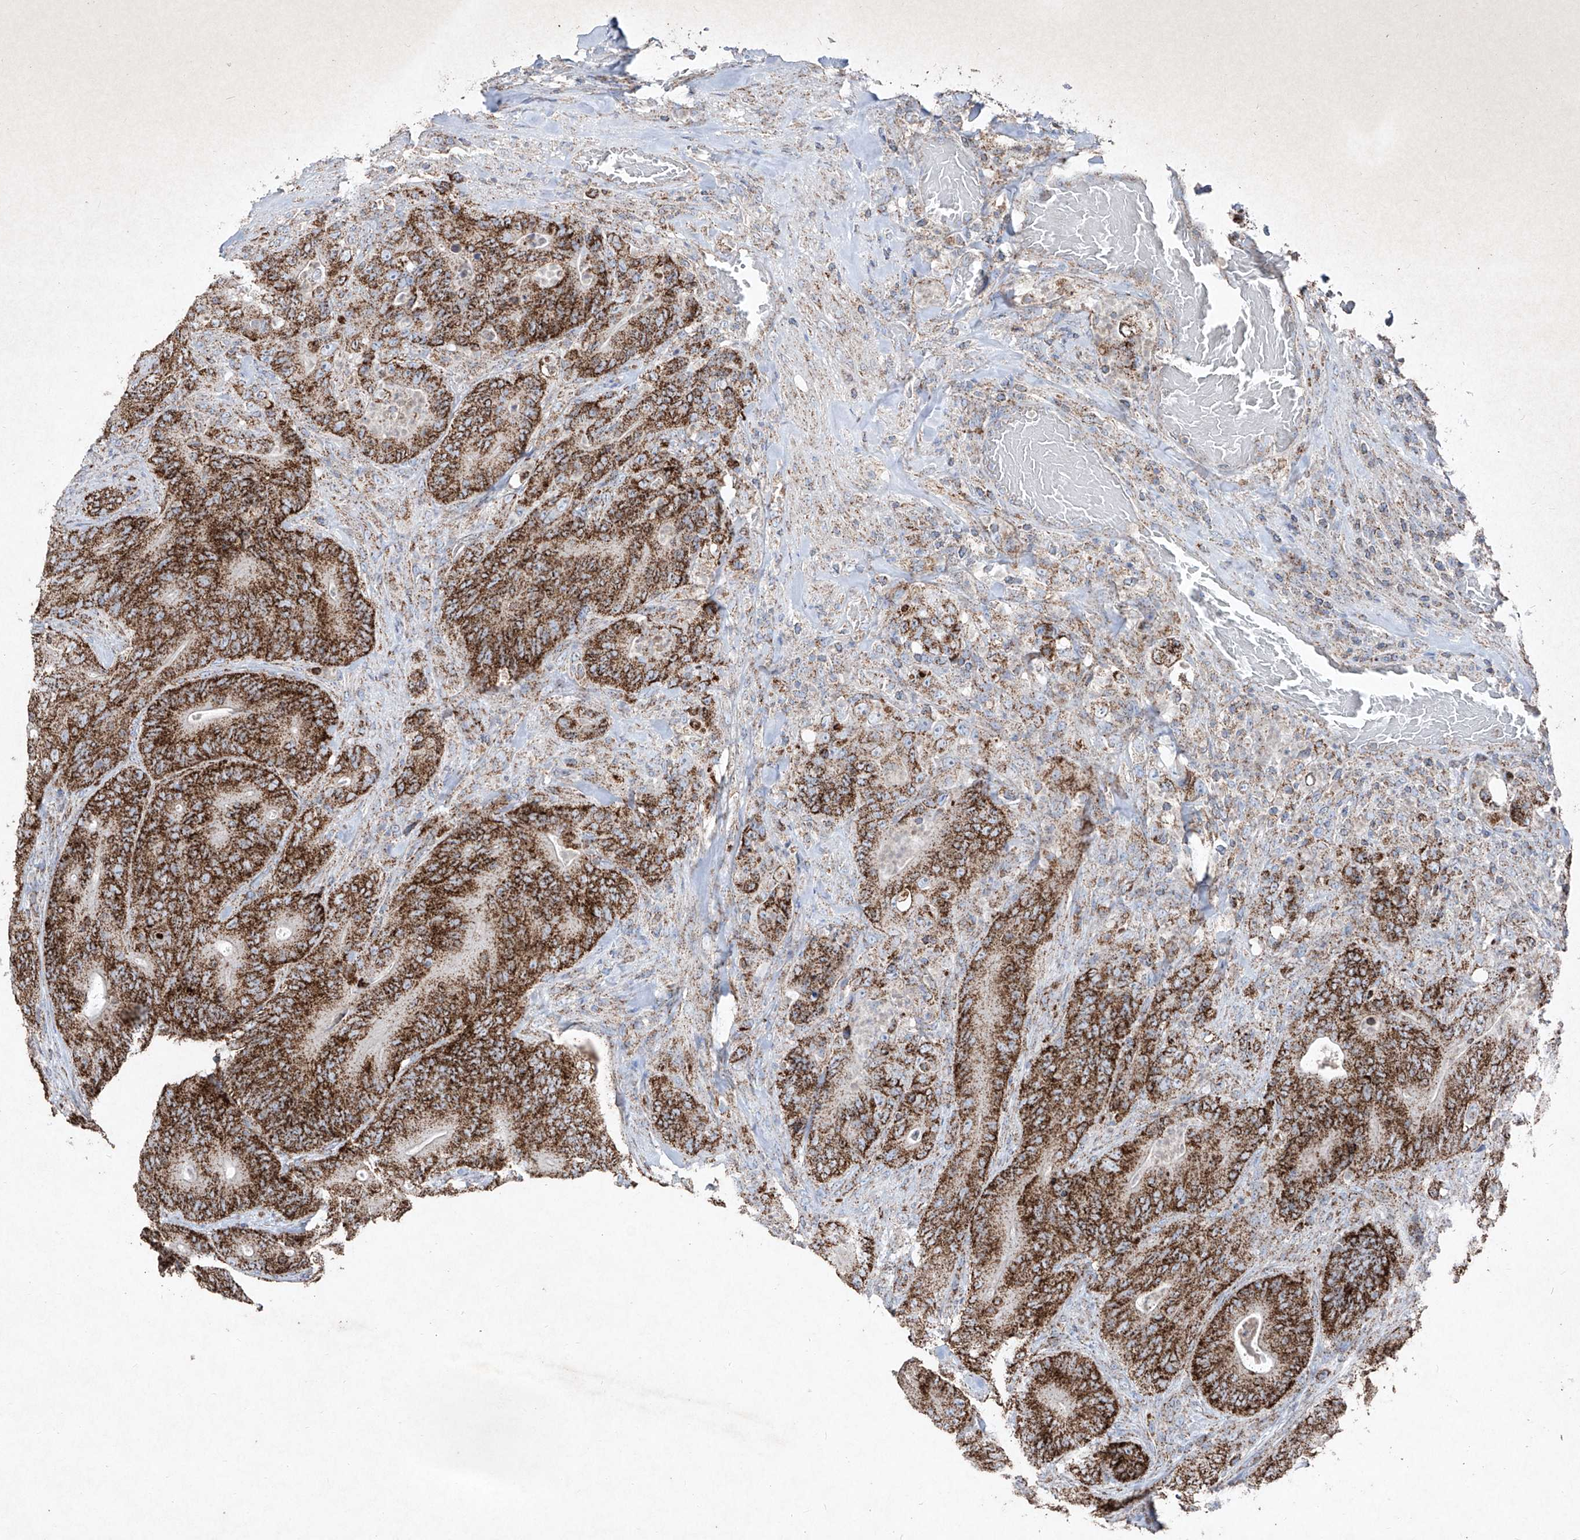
{"staining": {"intensity": "strong", "quantity": ">75%", "location": "cytoplasmic/membranous"}, "tissue": "colorectal cancer", "cell_type": "Tumor cells", "image_type": "cancer", "snomed": [{"axis": "morphology", "description": "Normal tissue, NOS"}, {"axis": "topography", "description": "Colon"}], "caption": "Immunohistochemistry (IHC) image of human colorectal cancer stained for a protein (brown), which displays high levels of strong cytoplasmic/membranous expression in about >75% of tumor cells.", "gene": "ABCD3", "patient": {"sex": "female", "age": 82}}